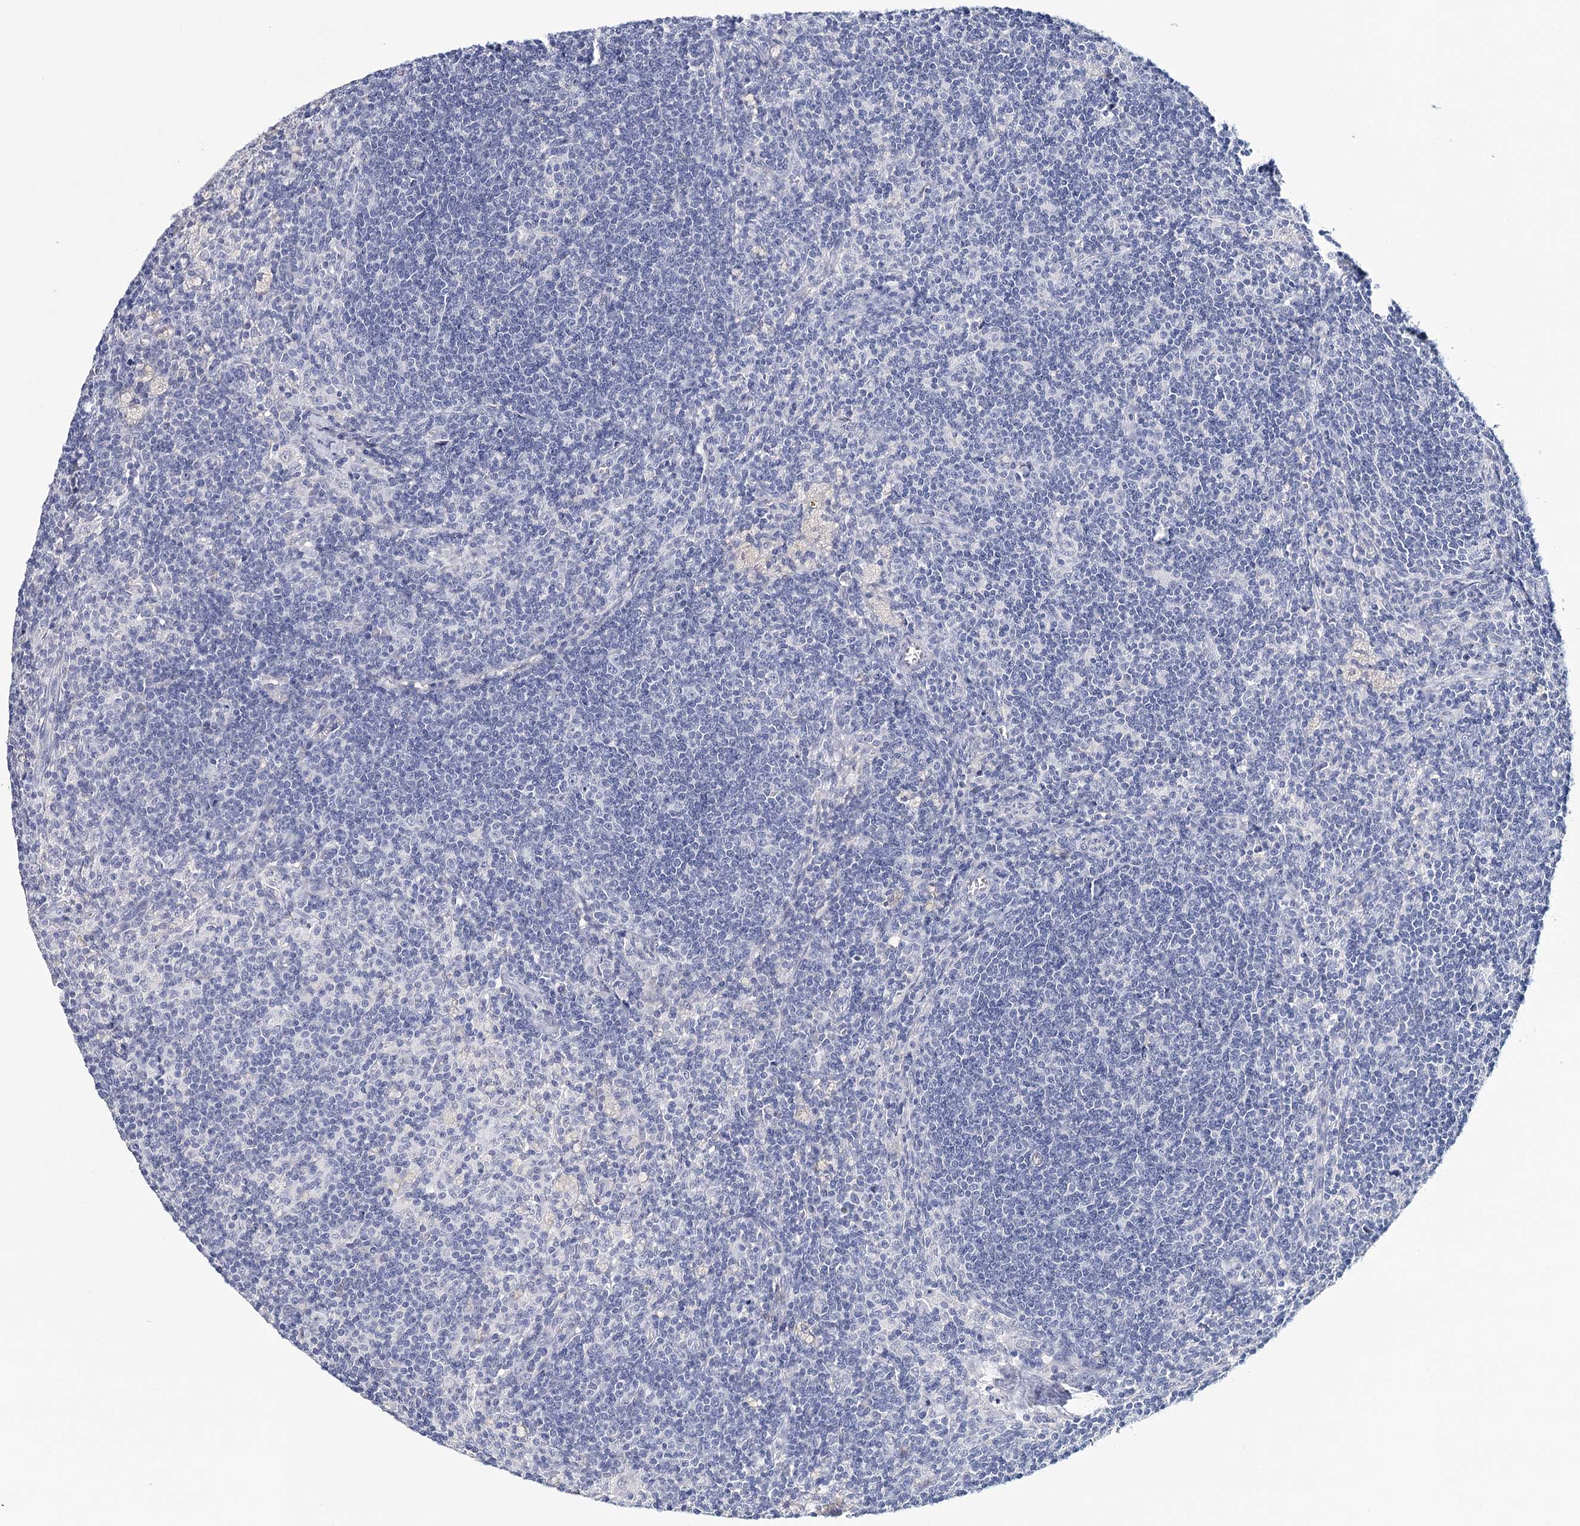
{"staining": {"intensity": "negative", "quantity": "none", "location": "none"}, "tissue": "lymph node", "cell_type": "Germinal center cells", "image_type": "normal", "snomed": [{"axis": "morphology", "description": "Normal tissue, NOS"}, {"axis": "topography", "description": "Lymph node"}], "caption": "Lymph node stained for a protein using IHC shows no staining germinal center cells.", "gene": "HSPA4L", "patient": {"sex": "male", "age": 69}}